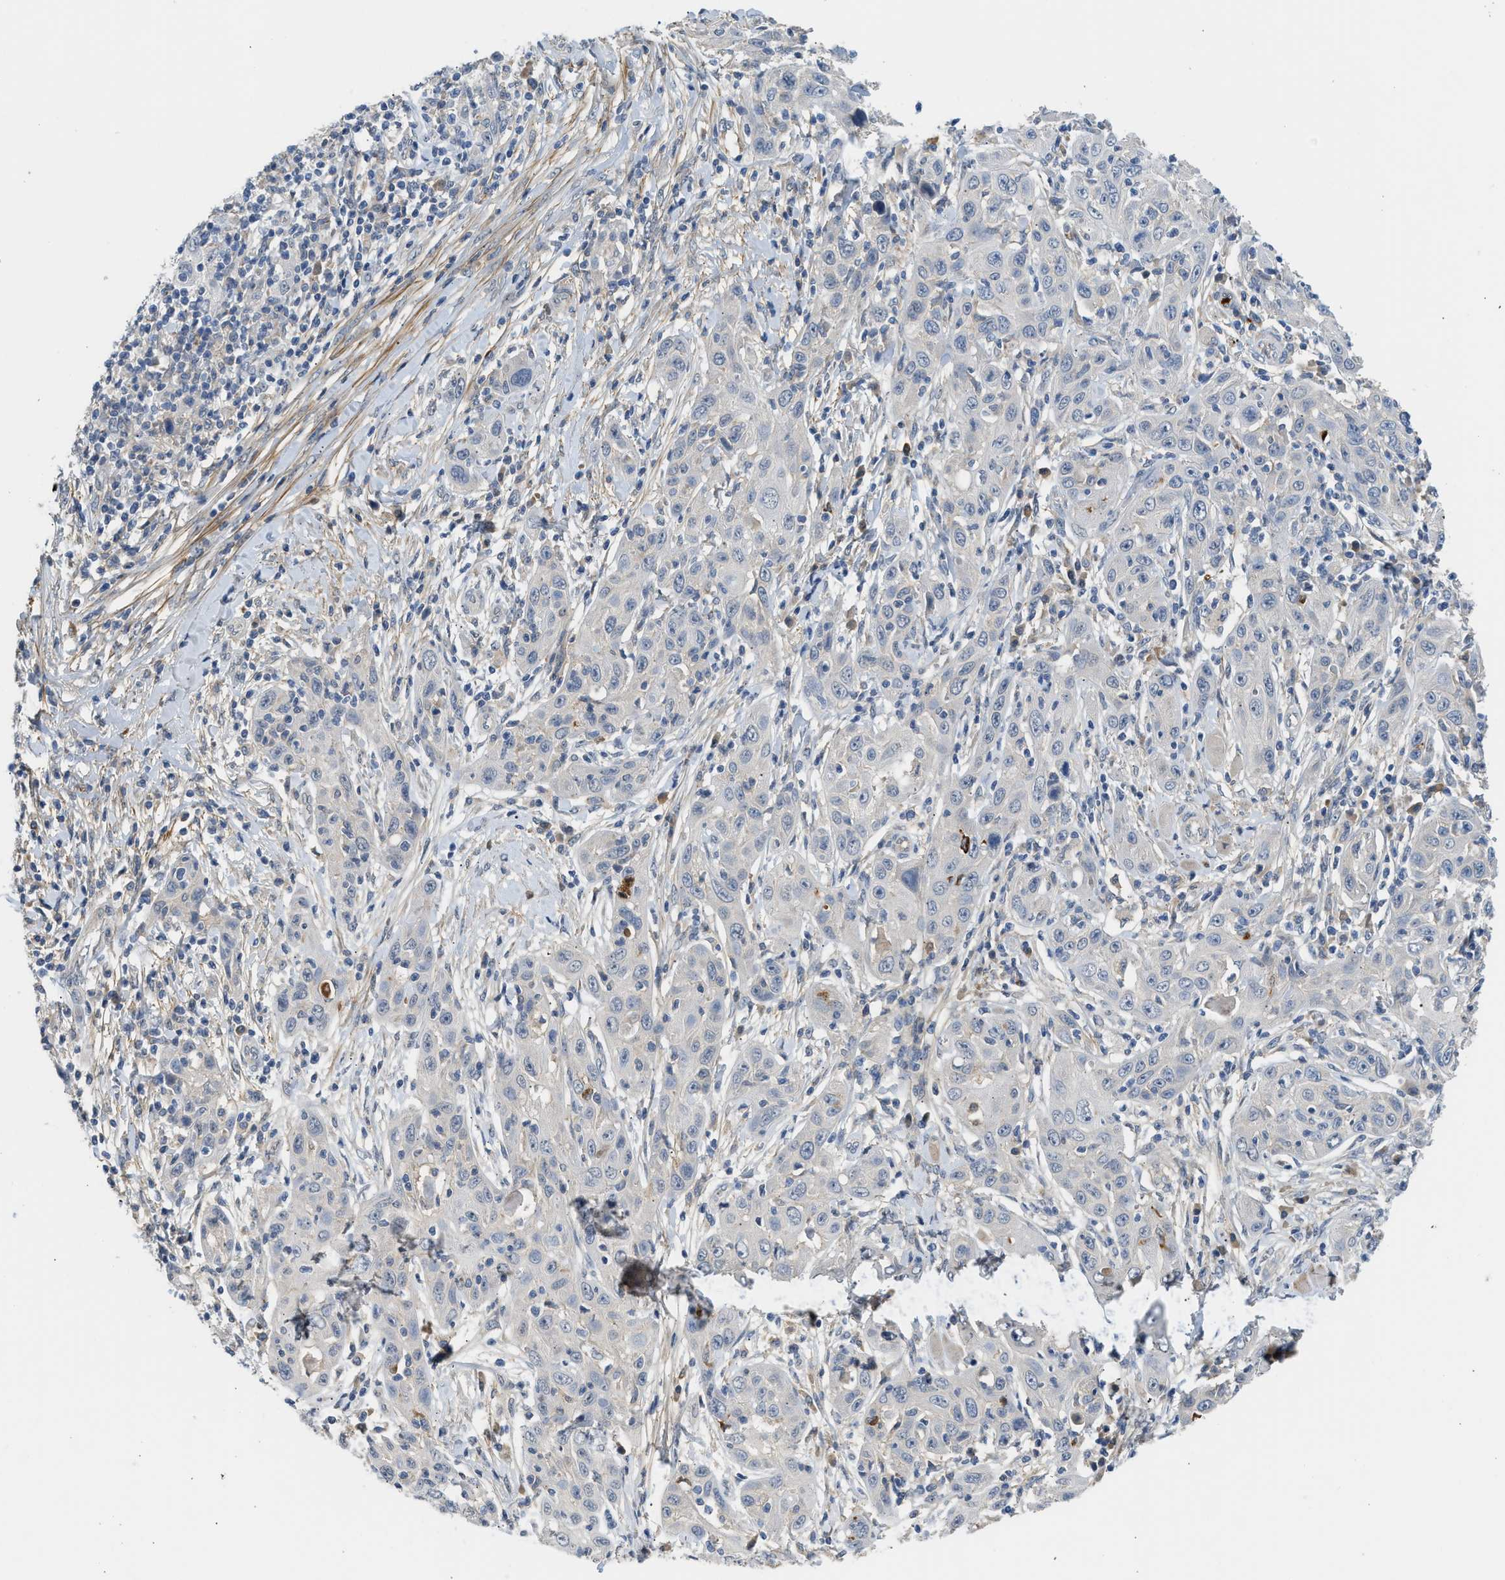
{"staining": {"intensity": "negative", "quantity": "none", "location": "none"}, "tissue": "skin cancer", "cell_type": "Tumor cells", "image_type": "cancer", "snomed": [{"axis": "morphology", "description": "Squamous cell carcinoma, NOS"}, {"axis": "topography", "description": "Skin"}], "caption": "Skin cancer (squamous cell carcinoma) stained for a protein using IHC exhibits no positivity tumor cells.", "gene": "RHBDF2", "patient": {"sex": "female", "age": 88}}